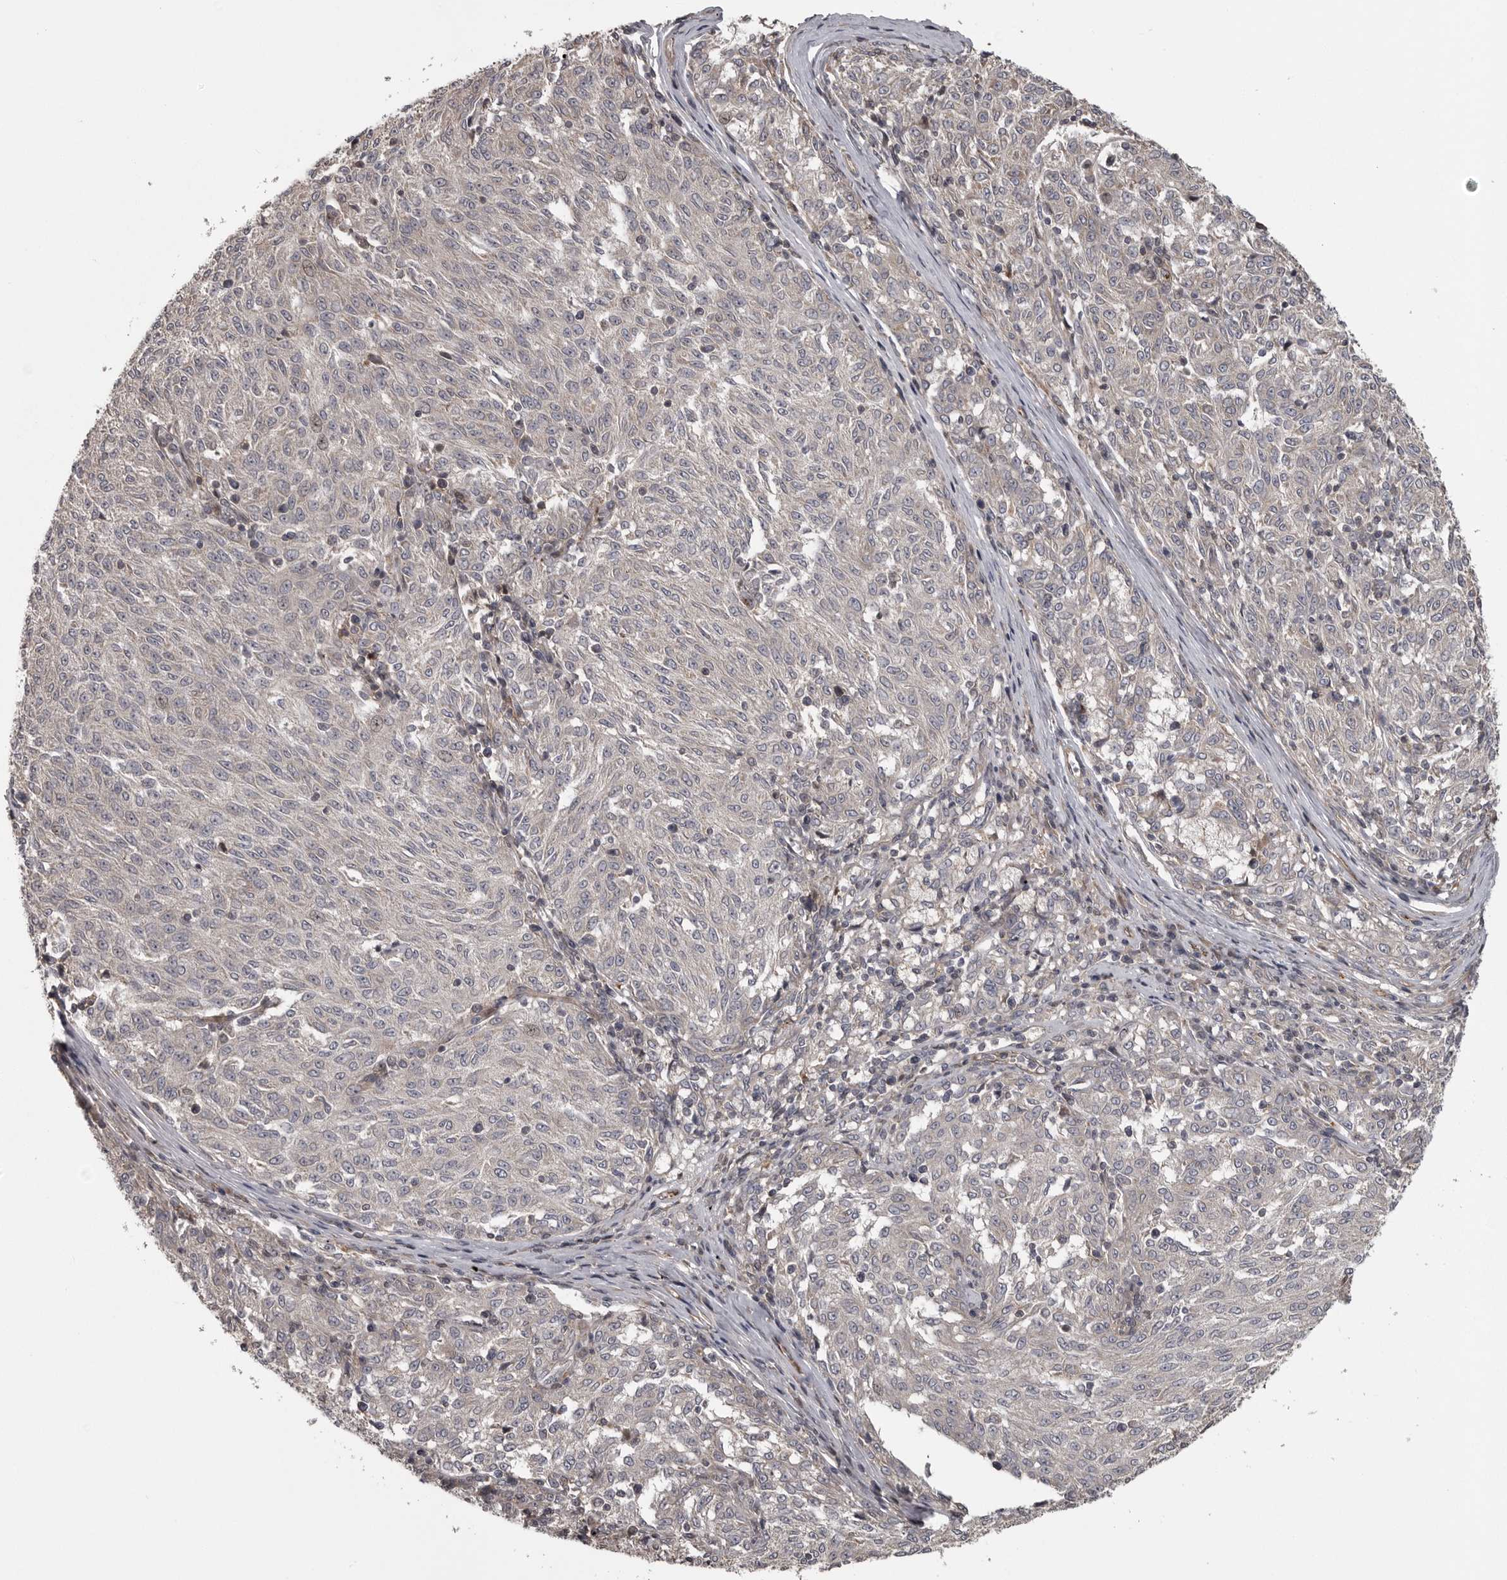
{"staining": {"intensity": "negative", "quantity": "none", "location": "none"}, "tissue": "melanoma", "cell_type": "Tumor cells", "image_type": "cancer", "snomed": [{"axis": "morphology", "description": "Malignant melanoma, NOS"}, {"axis": "topography", "description": "Skin"}], "caption": "Melanoma was stained to show a protein in brown. There is no significant expression in tumor cells.", "gene": "ZNRF1", "patient": {"sex": "female", "age": 72}}